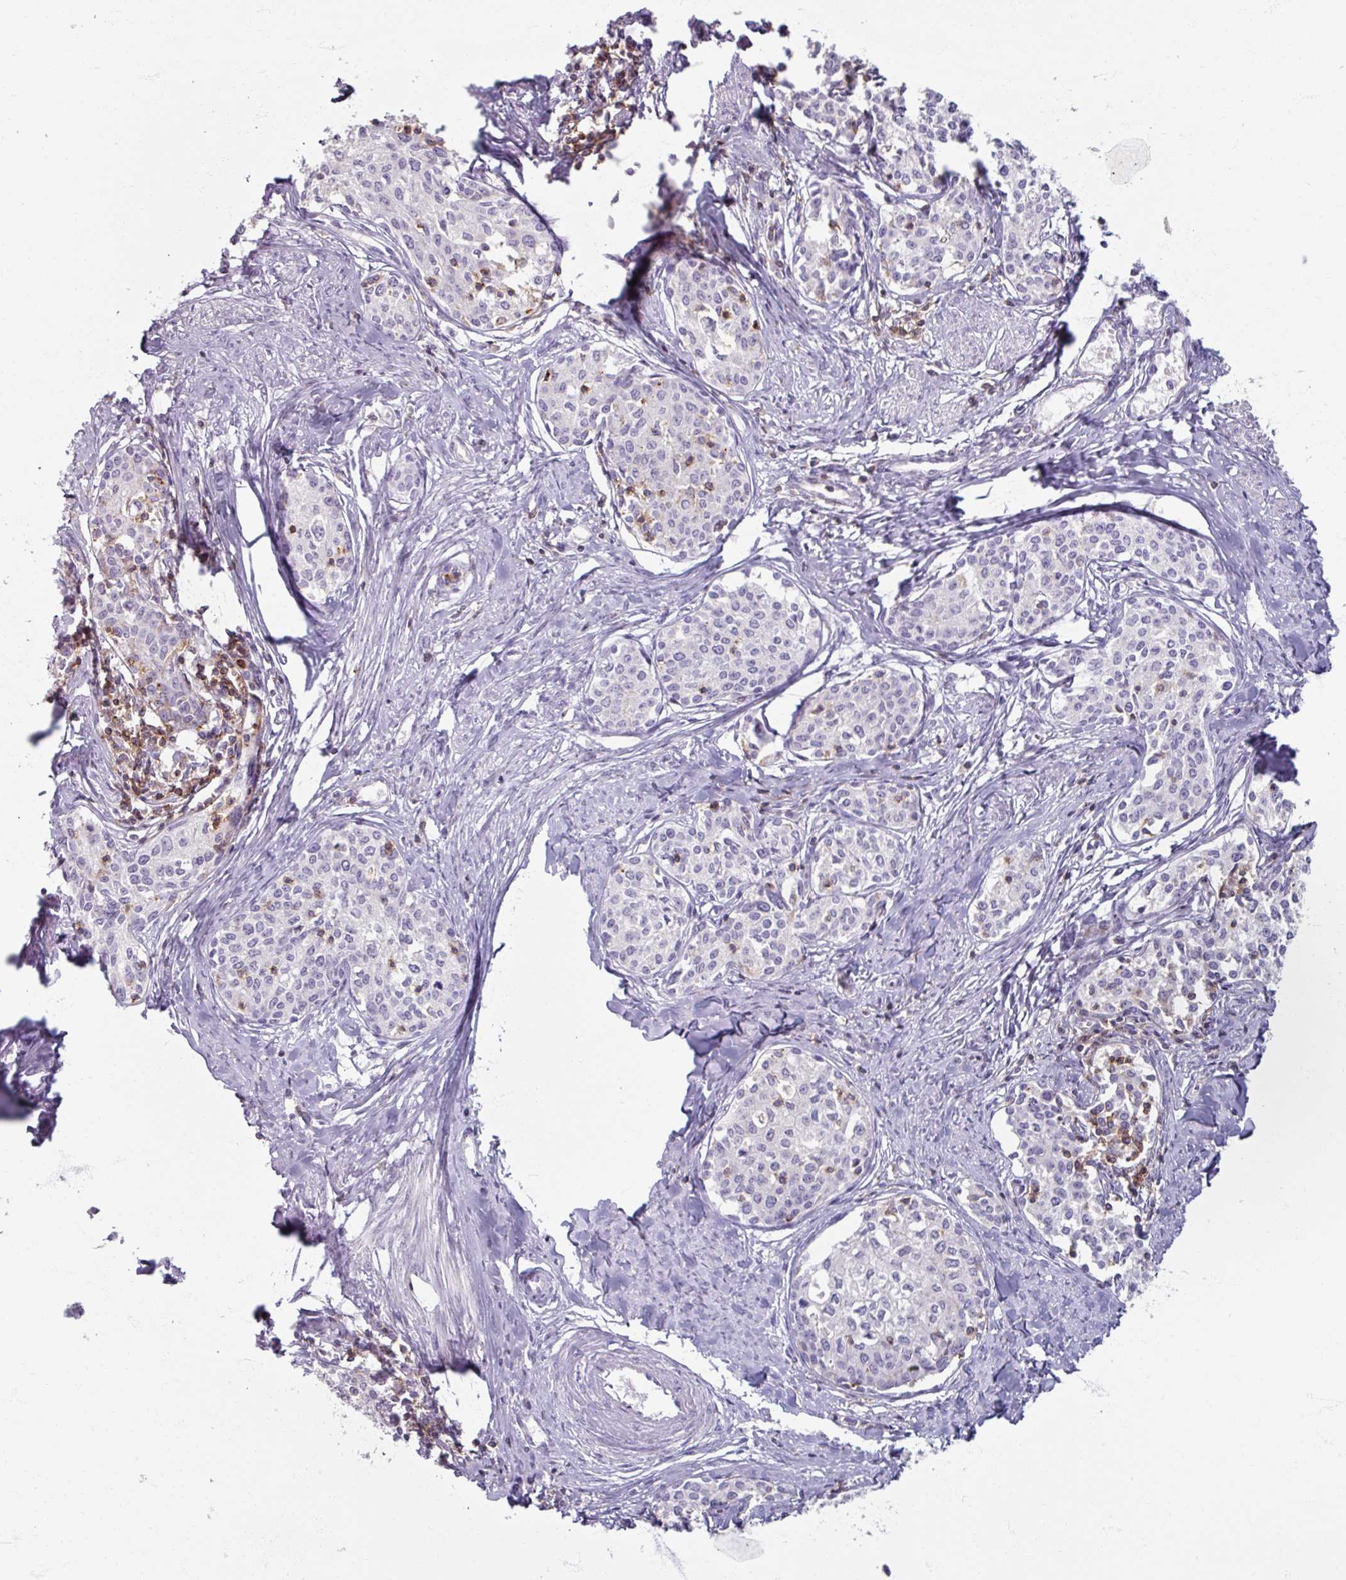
{"staining": {"intensity": "negative", "quantity": "none", "location": "none"}, "tissue": "cervical cancer", "cell_type": "Tumor cells", "image_type": "cancer", "snomed": [{"axis": "morphology", "description": "Squamous cell carcinoma, NOS"}, {"axis": "morphology", "description": "Adenocarcinoma, NOS"}, {"axis": "topography", "description": "Cervix"}], "caption": "An immunohistochemistry (IHC) micrograph of cervical cancer is shown. There is no staining in tumor cells of cervical cancer.", "gene": "PTPRC", "patient": {"sex": "female", "age": 52}}